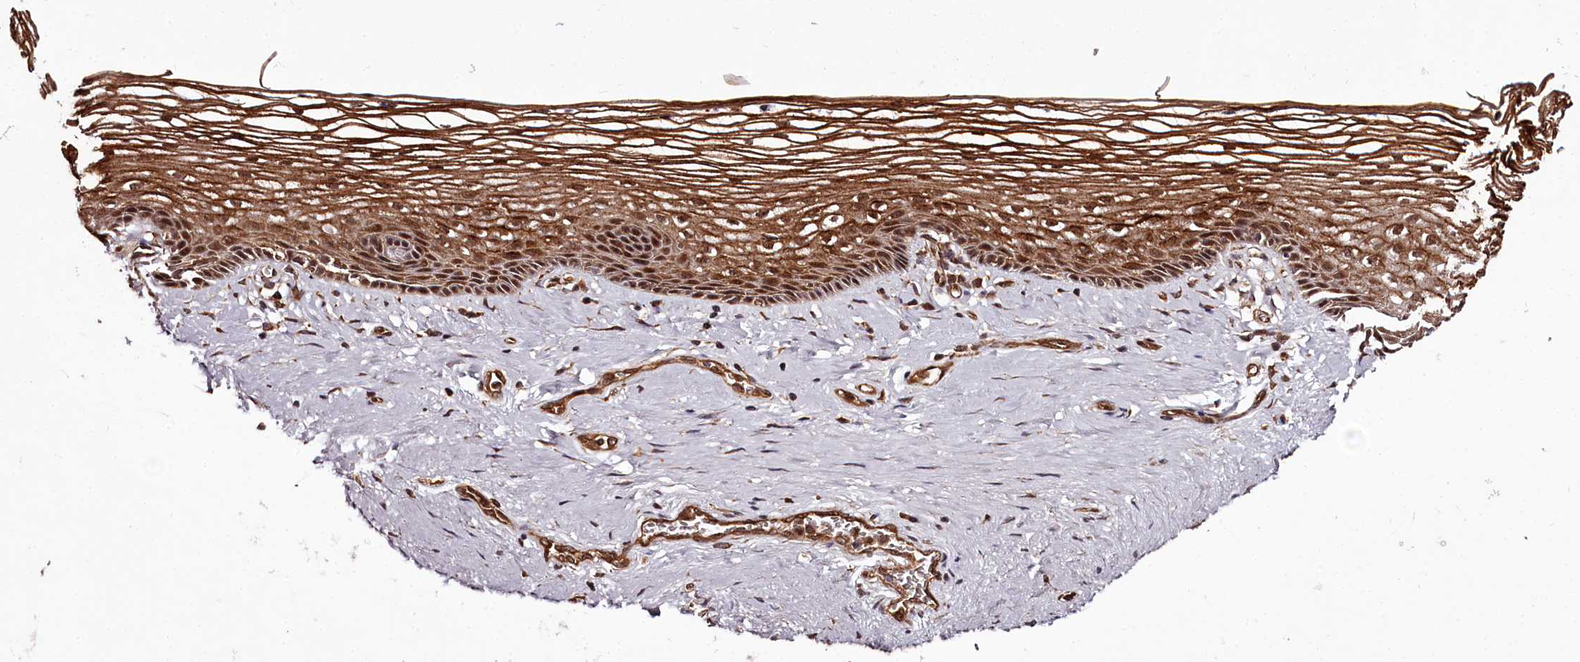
{"staining": {"intensity": "moderate", "quantity": ">75%", "location": "cytoplasmic/membranous,nuclear"}, "tissue": "vagina", "cell_type": "Squamous epithelial cells", "image_type": "normal", "snomed": [{"axis": "morphology", "description": "Normal tissue, NOS"}, {"axis": "topography", "description": "Vagina"}], "caption": "A brown stain highlights moderate cytoplasmic/membranous,nuclear staining of a protein in squamous epithelial cells of benign human vagina.", "gene": "MAML3", "patient": {"sex": "female", "age": 46}}